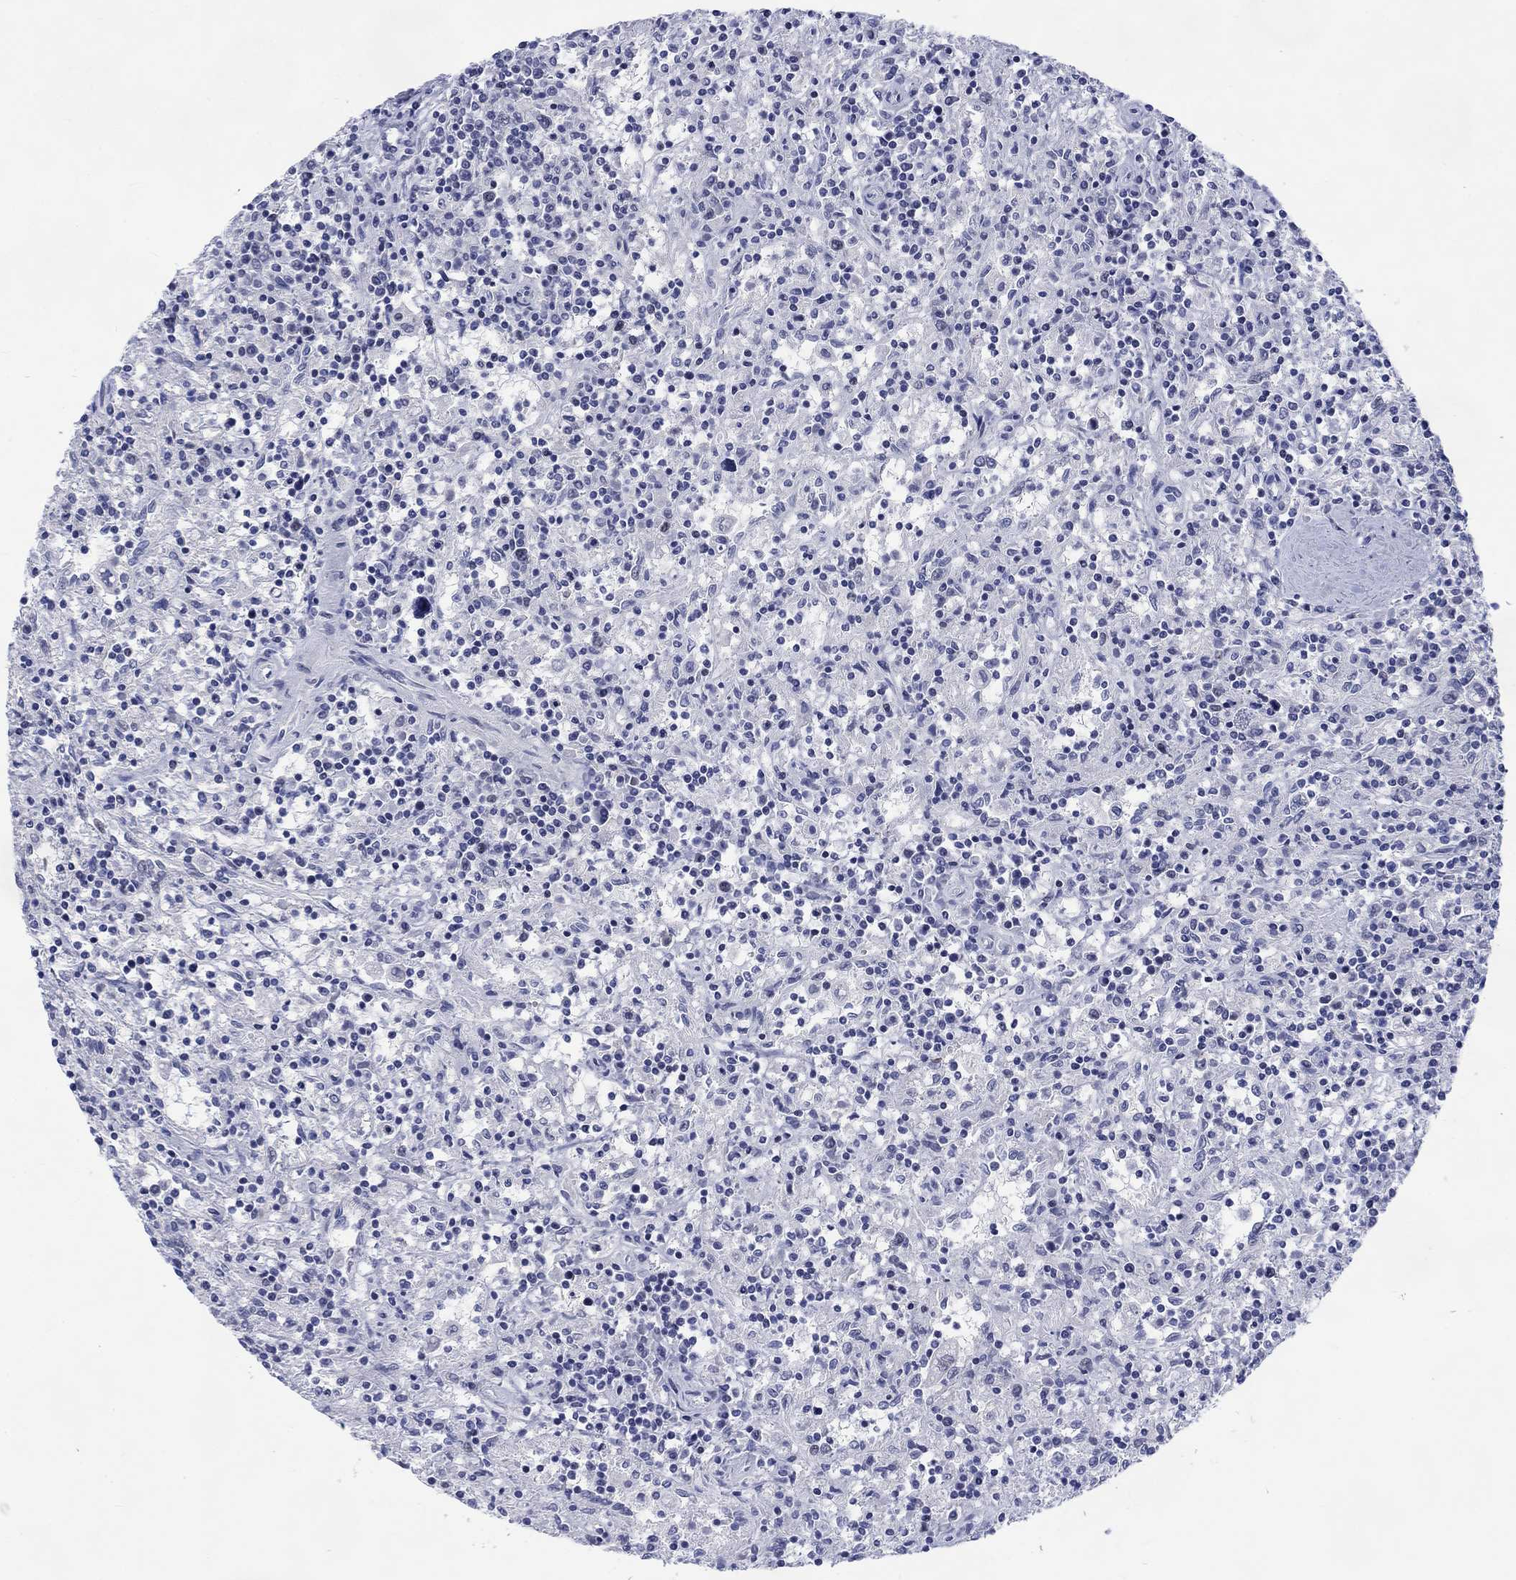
{"staining": {"intensity": "negative", "quantity": "none", "location": "none"}, "tissue": "lymphoma", "cell_type": "Tumor cells", "image_type": "cancer", "snomed": [{"axis": "morphology", "description": "Malignant lymphoma, non-Hodgkin's type, Low grade"}, {"axis": "topography", "description": "Spleen"}], "caption": "IHC micrograph of neoplastic tissue: human malignant lymphoma, non-Hodgkin's type (low-grade) stained with DAB exhibits no significant protein staining in tumor cells.", "gene": "CDCA2", "patient": {"sex": "male", "age": 62}}